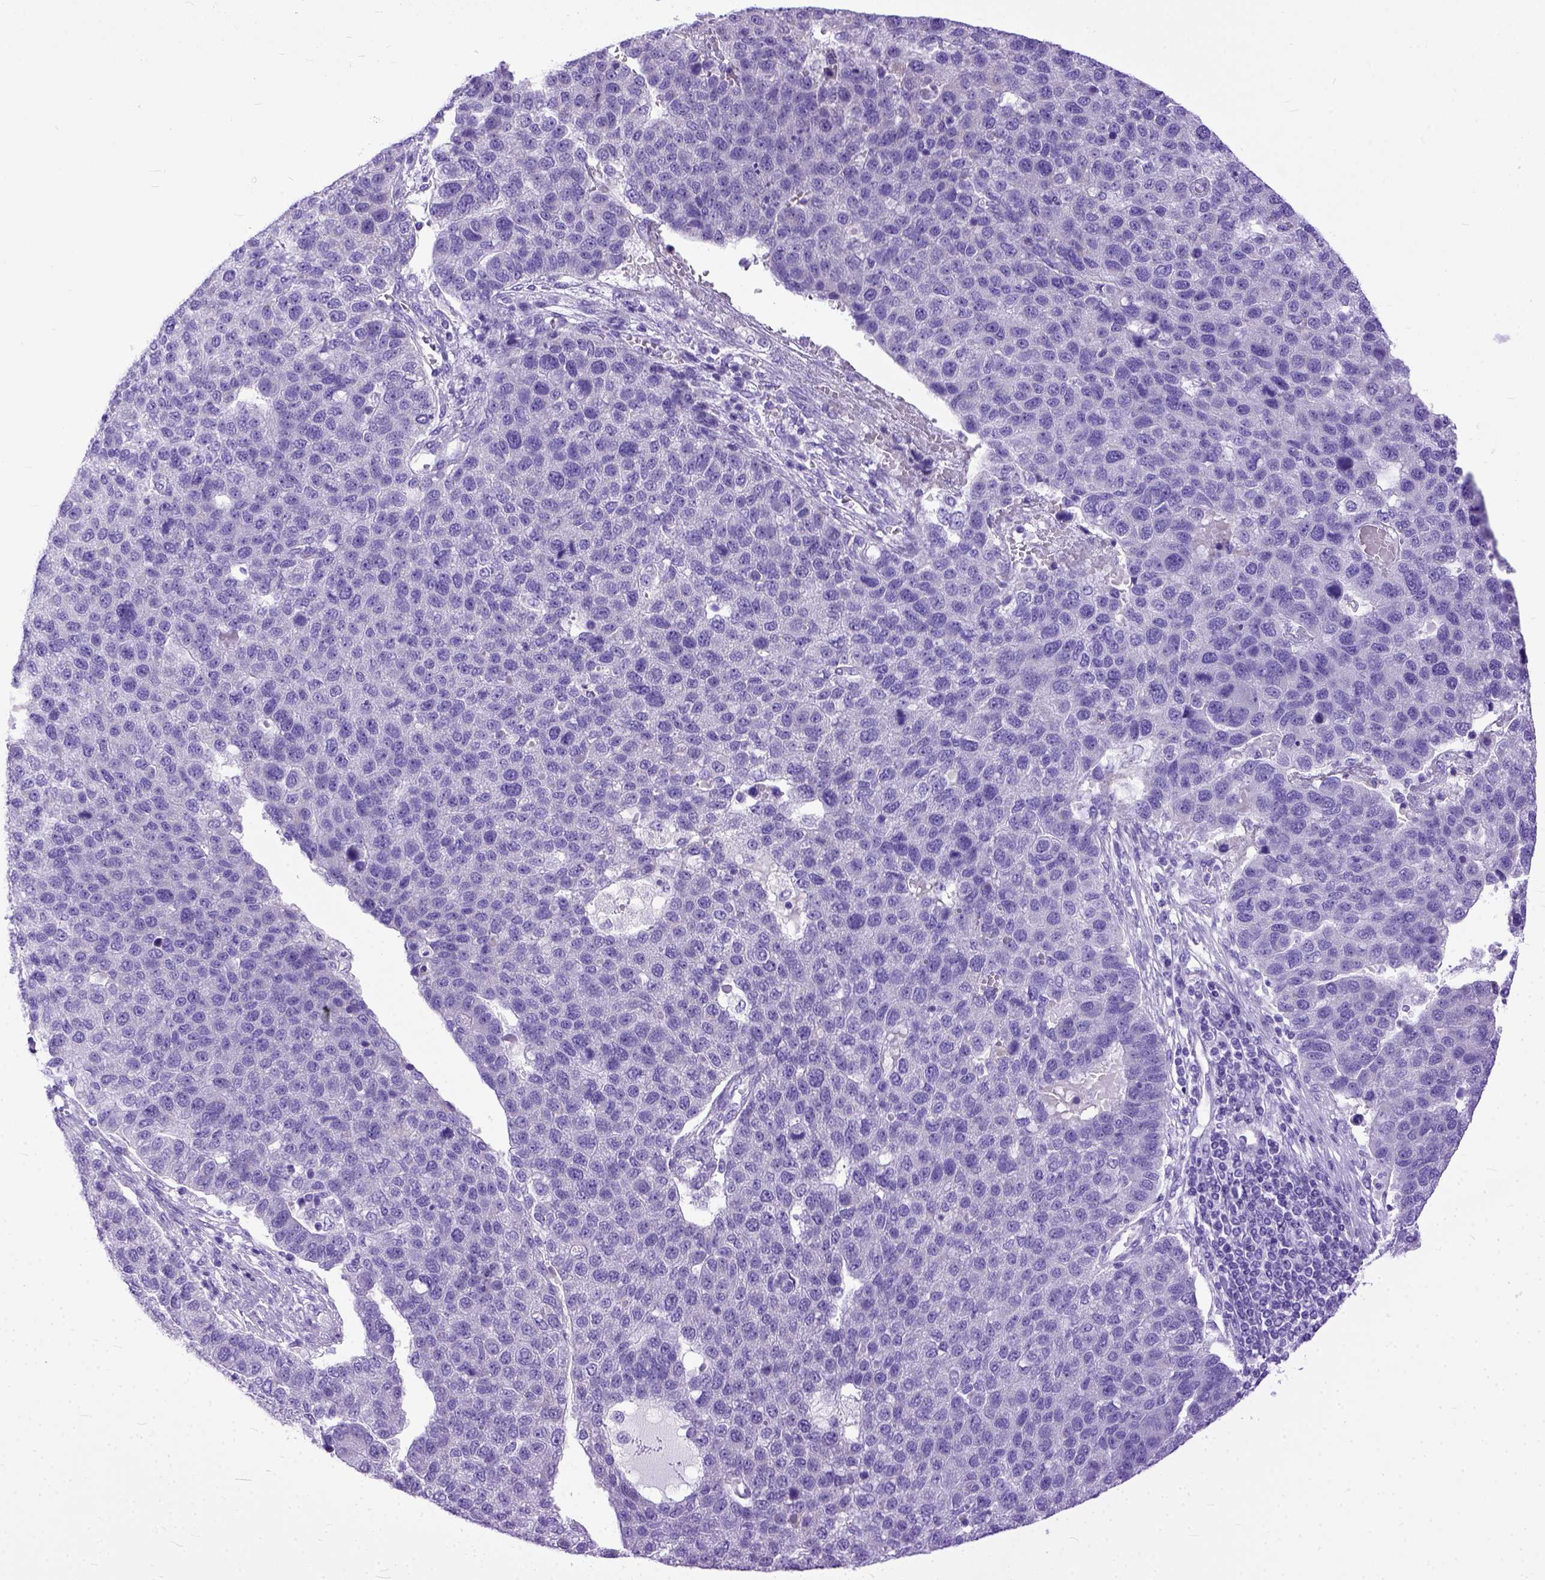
{"staining": {"intensity": "negative", "quantity": "none", "location": "none"}, "tissue": "pancreatic cancer", "cell_type": "Tumor cells", "image_type": "cancer", "snomed": [{"axis": "morphology", "description": "Adenocarcinoma, NOS"}, {"axis": "topography", "description": "Pancreas"}], "caption": "IHC of adenocarcinoma (pancreatic) displays no staining in tumor cells.", "gene": "PPL", "patient": {"sex": "female", "age": 61}}